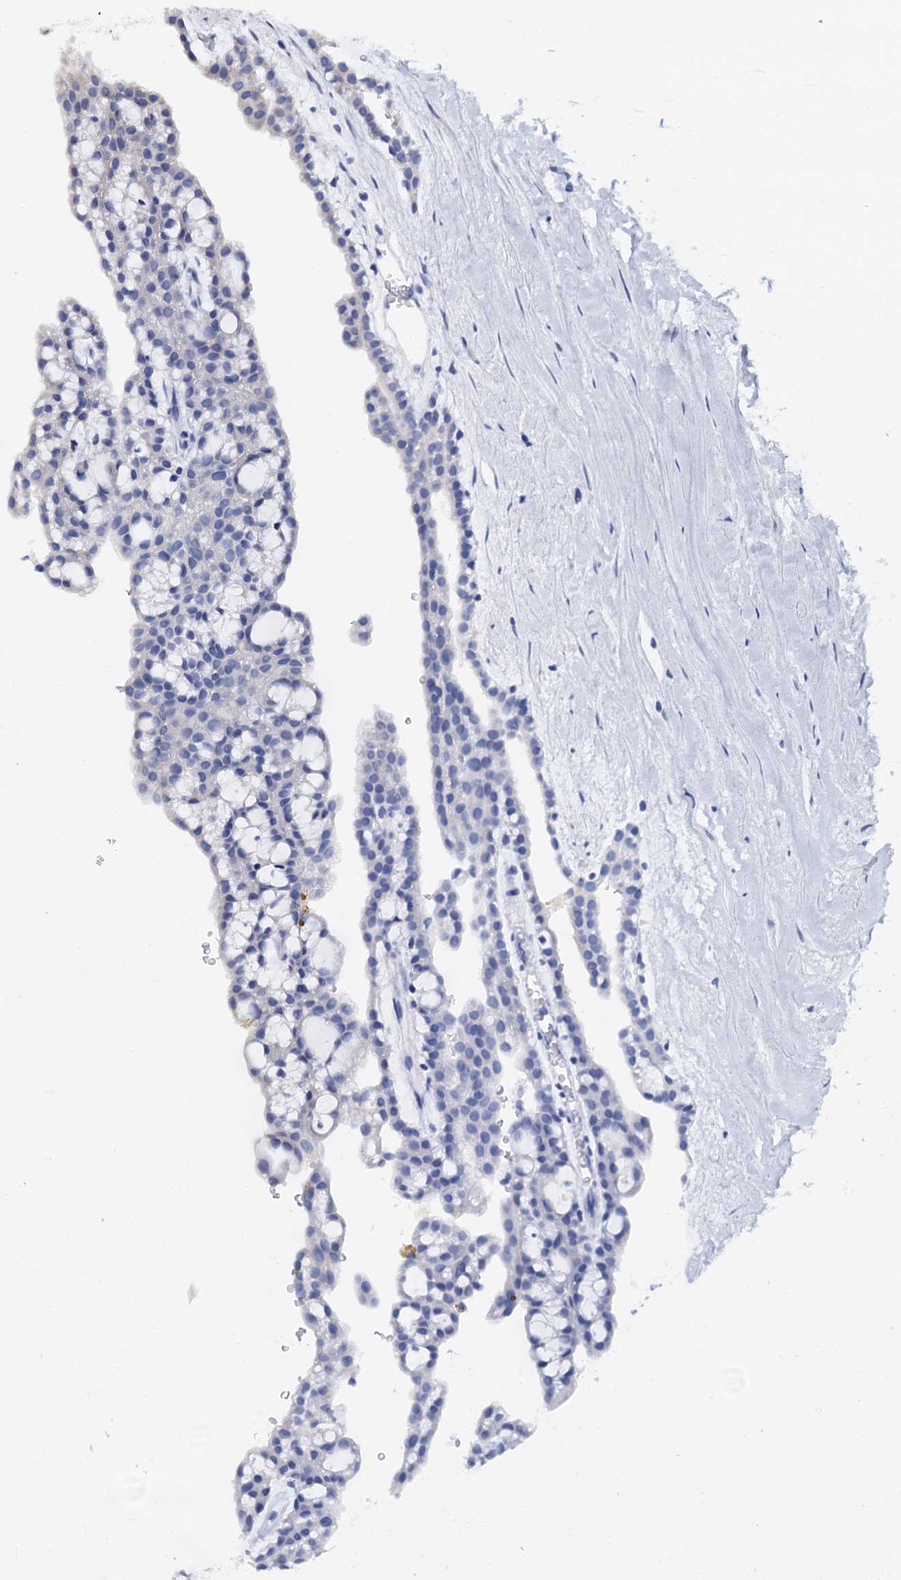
{"staining": {"intensity": "moderate", "quantity": "<25%", "location": "cytoplasmic/membranous"}, "tissue": "renal cancer", "cell_type": "Tumor cells", "image_type": "cancer", "snomed": [{"axis": "morphology", "description": "Adenocarcinoma, NOS"}, {"axis": "topography", "description": "Kidney"}], "caption": "IHC staining of renal cancer, which demonstrates low levels of moderate cytoplasmic/membranous staining in approximately <25% of tumor cells indicating moderate cytoplasmic/membranous protein positivity. The staining was performed using DAB (brown) for protein detection and nuclei were counterstained in hematoxylin (blue).", "gene": "MIER2", "patient": {"sex": "male", "age": 63}}